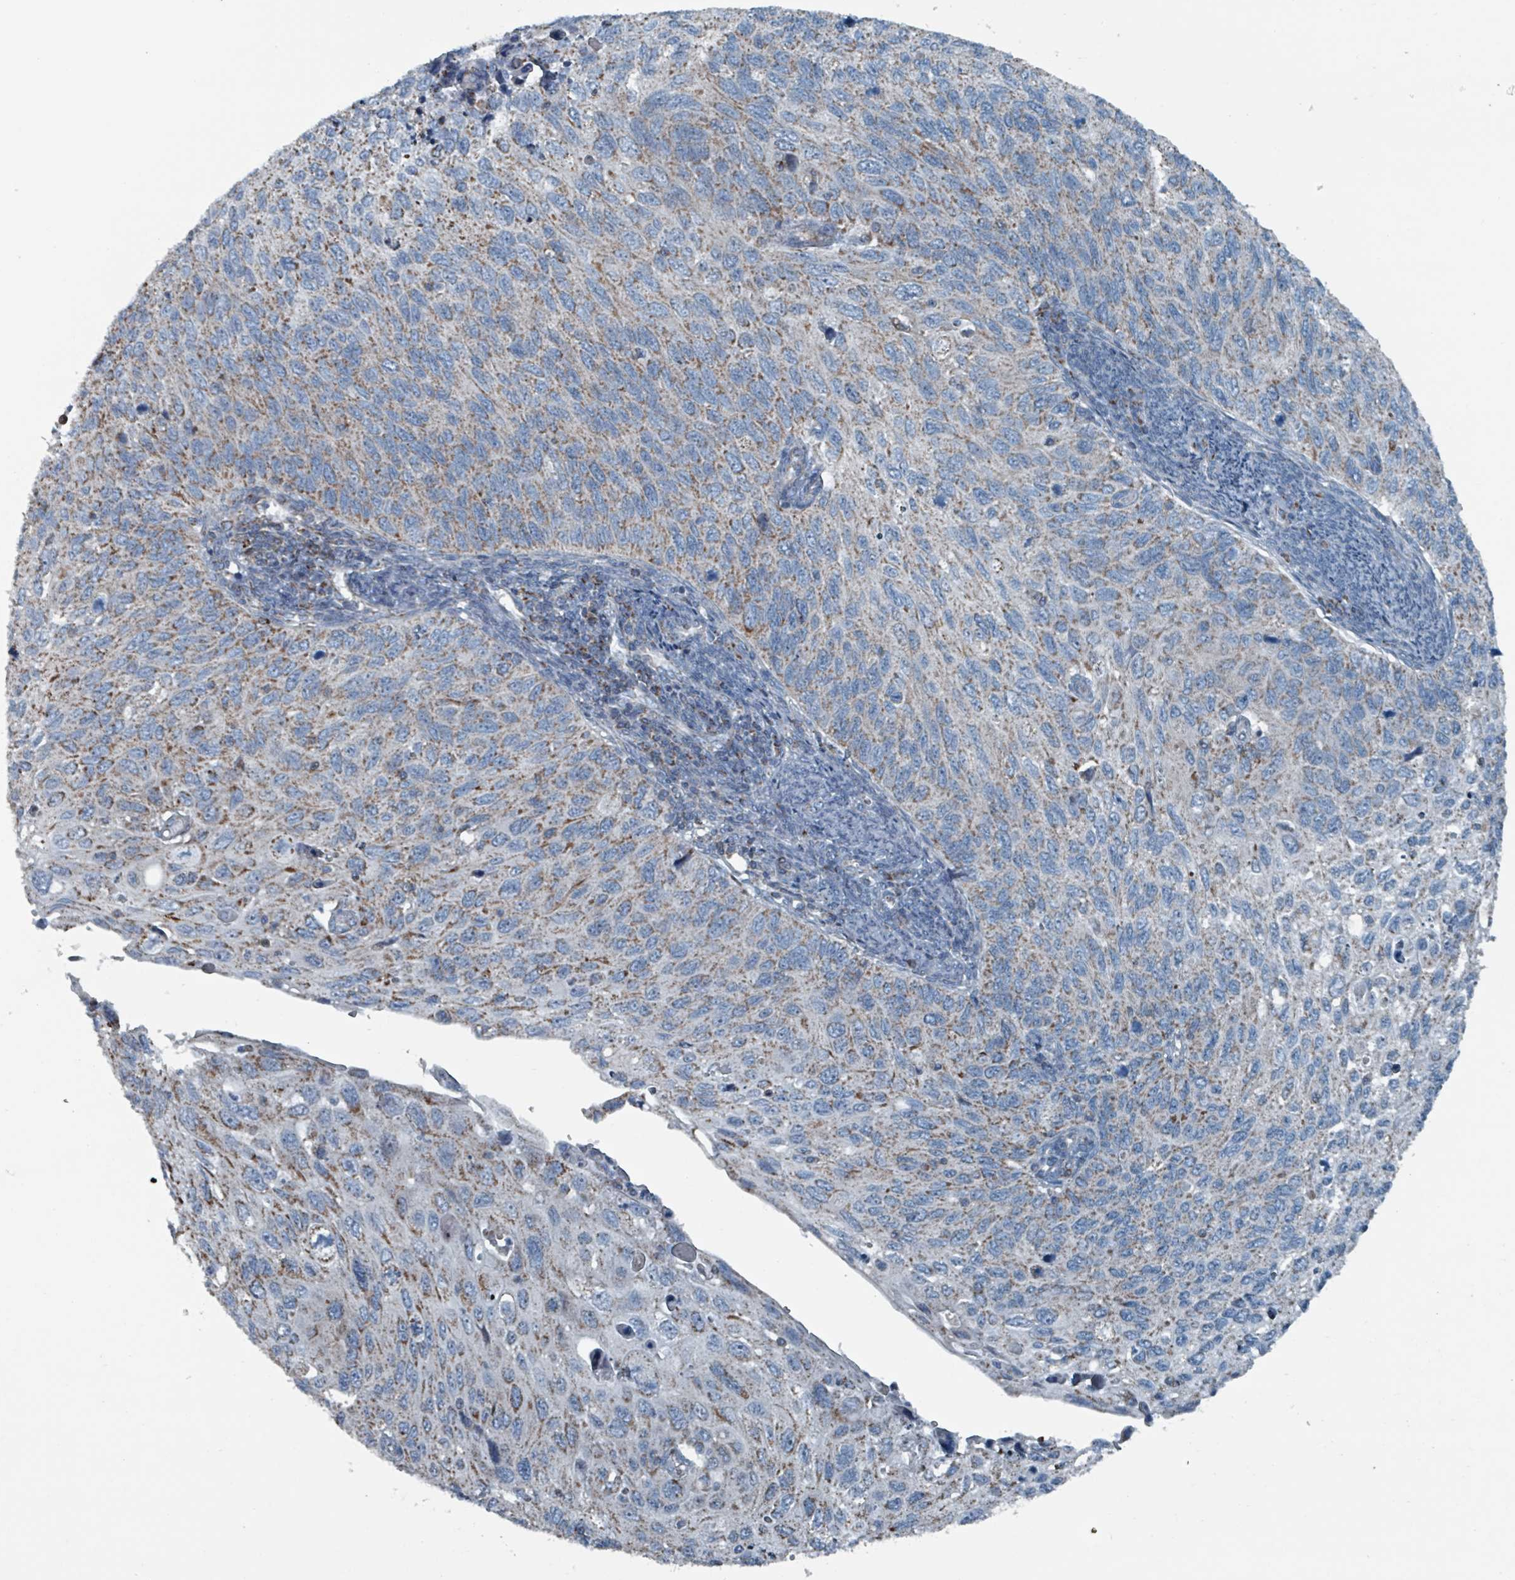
{"staining": {"intensity": "moderate", "quantity": "25%-75%", "location": "cytoplasmic/membranous"}, "tissue": "cervical cancer", "cell_type": "Tumor cells", "image_type": "cancer", "snomed": [{"axis": "morphology", "description": "Squamous cell carcinoma, NOS"}, {"axis": "topography", "description": "Cervix"}], "caption": "Cervical cancer (squamous cell carcinoma) stained for a protein reveals moderate cytoplasmic/membranous positivity in tumor cells. The staining was performed using DAB, with brown indicating positive protein expression. Nuclei are stained blue with hematoxylin.", "gene": "ABHD18", "patient": {"sex": "female", "age": 70}}